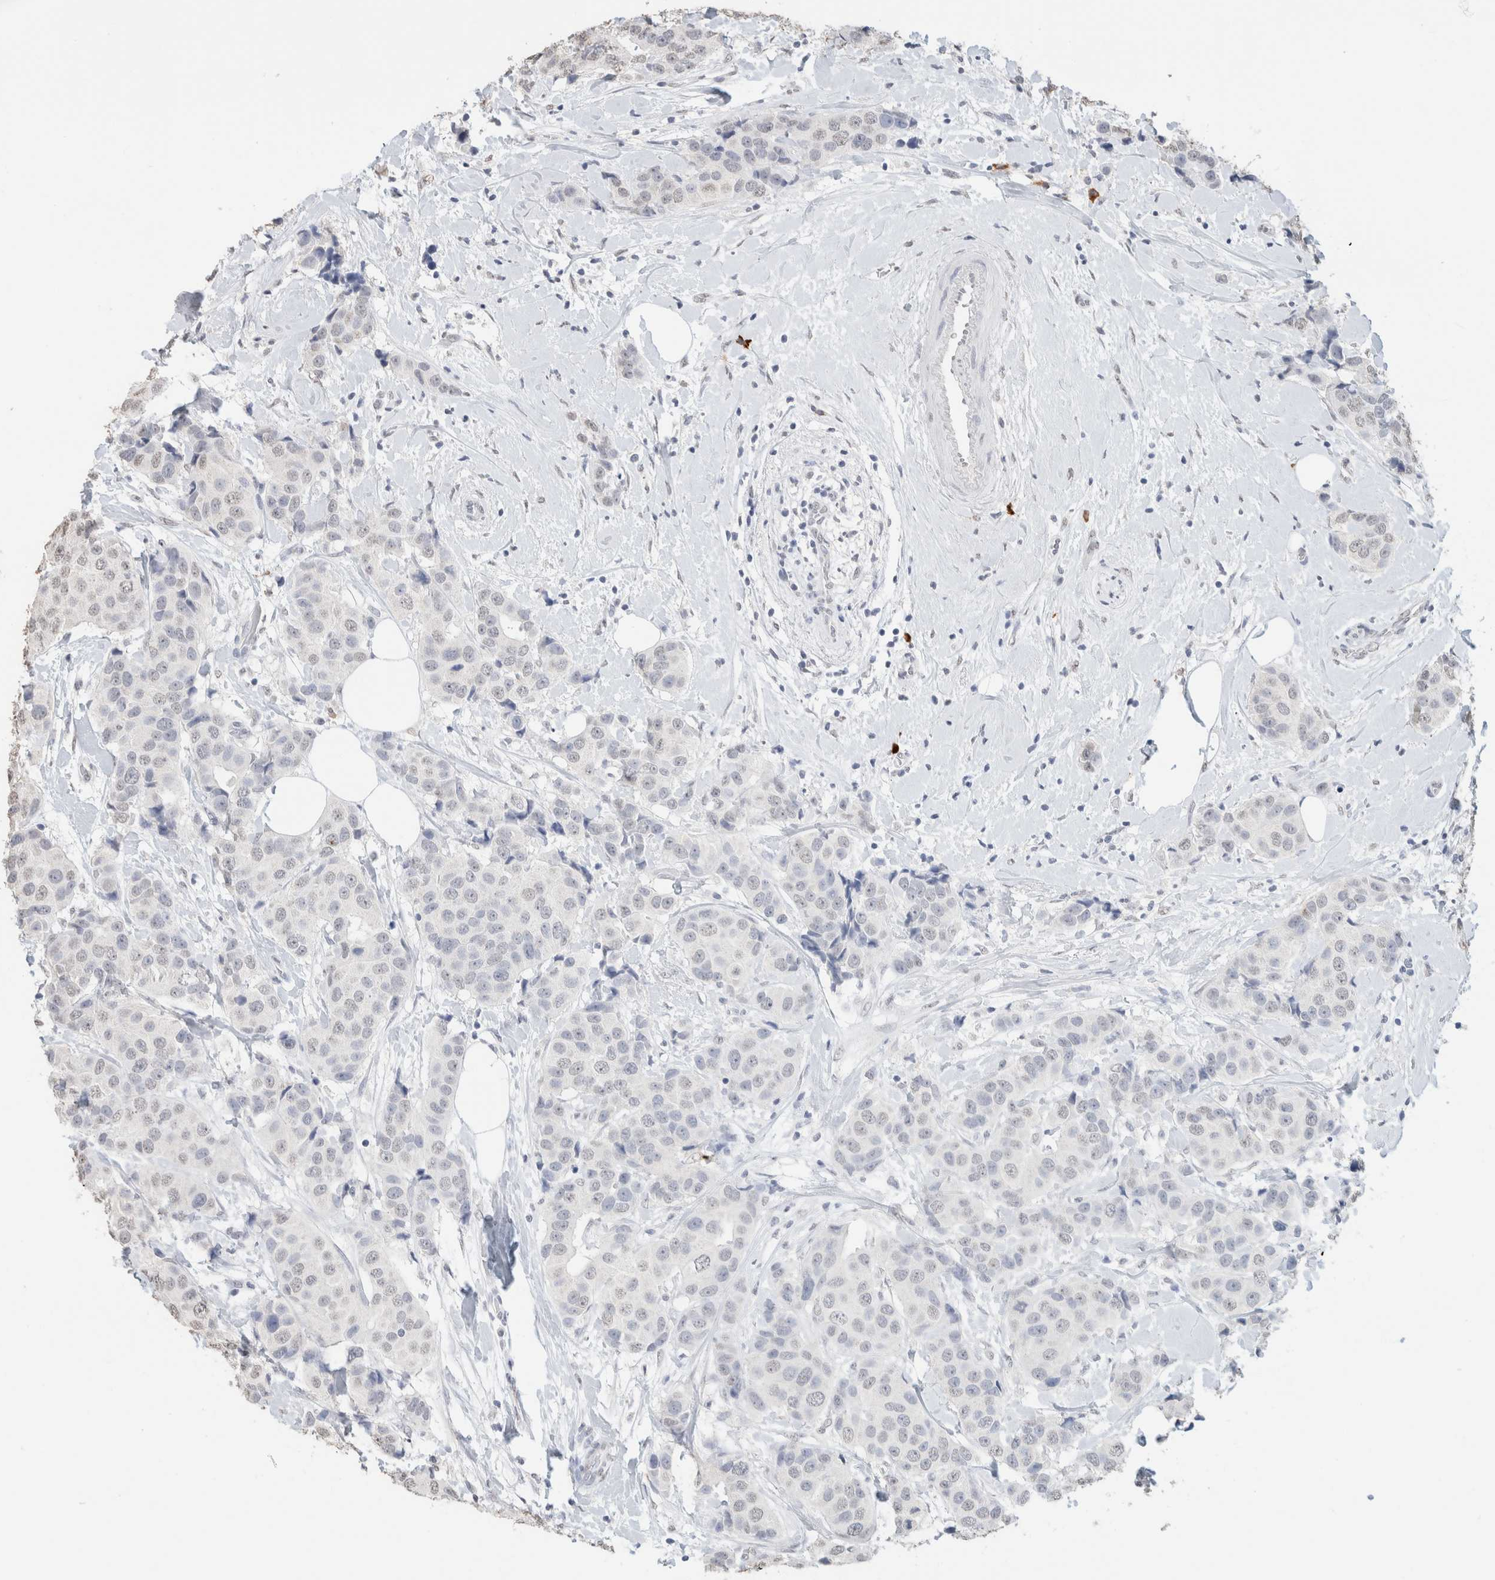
{"staining": {"intensity": "negative", "quantity": "none", "location": "none"}, "tissue": "breast cancer", "cell_type": "Tumor cells", "image_type": "cancer", "snomed": [{"axis": "morphology", "description": "Normal tissue, NOS"}, {"axis": "morphology", "description": "Duct carcinoma"}, {"axis": "topography", "description": "Breast"}], "caption": "Histopathology image shows no protein expression in tumor cells of breast cancer (intraductal carcinoma) tissue.", "gene": "CD80", "patient": {"sex": "female", "age": 39}}